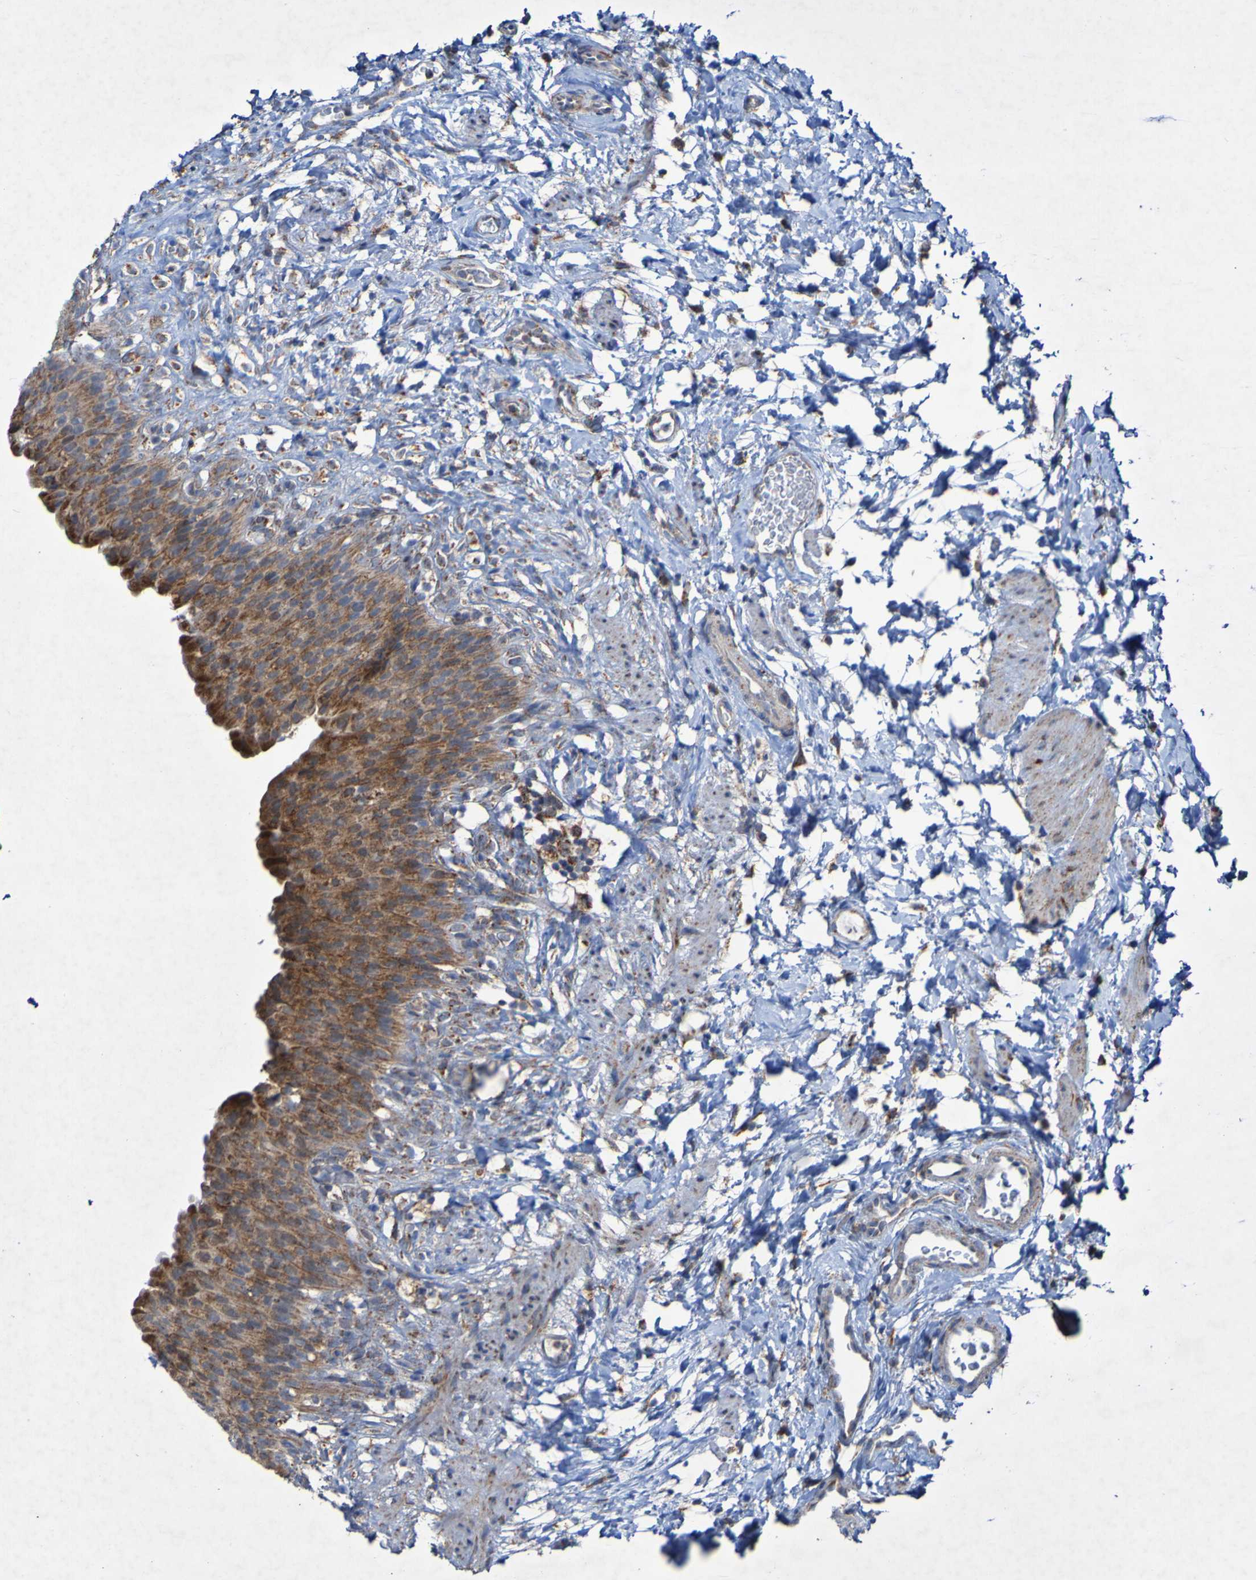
{"staining": {"intensity": "moderate", "quantity": ">75%", "location": "cytoplasmic/membranous"}, "tissue": "urinary bladder", "cell_type": "Urothelial cells", "image_type": "normal", "snomed": [{"axis": "morphology", "description": "Normal tissue, NOS"}, {"axis": "topography", "description": "Urinary bladder"}], "caption": "High-power microscopy captured an immunohistochemistry (IHC) histopathology image of benign urinary bladder, revealing moderate cytoplasmic/membranous expression in about >75% of urothelial cells.", "gene": "CCDC51", "patient": {"sex": "female", "age": 79}}